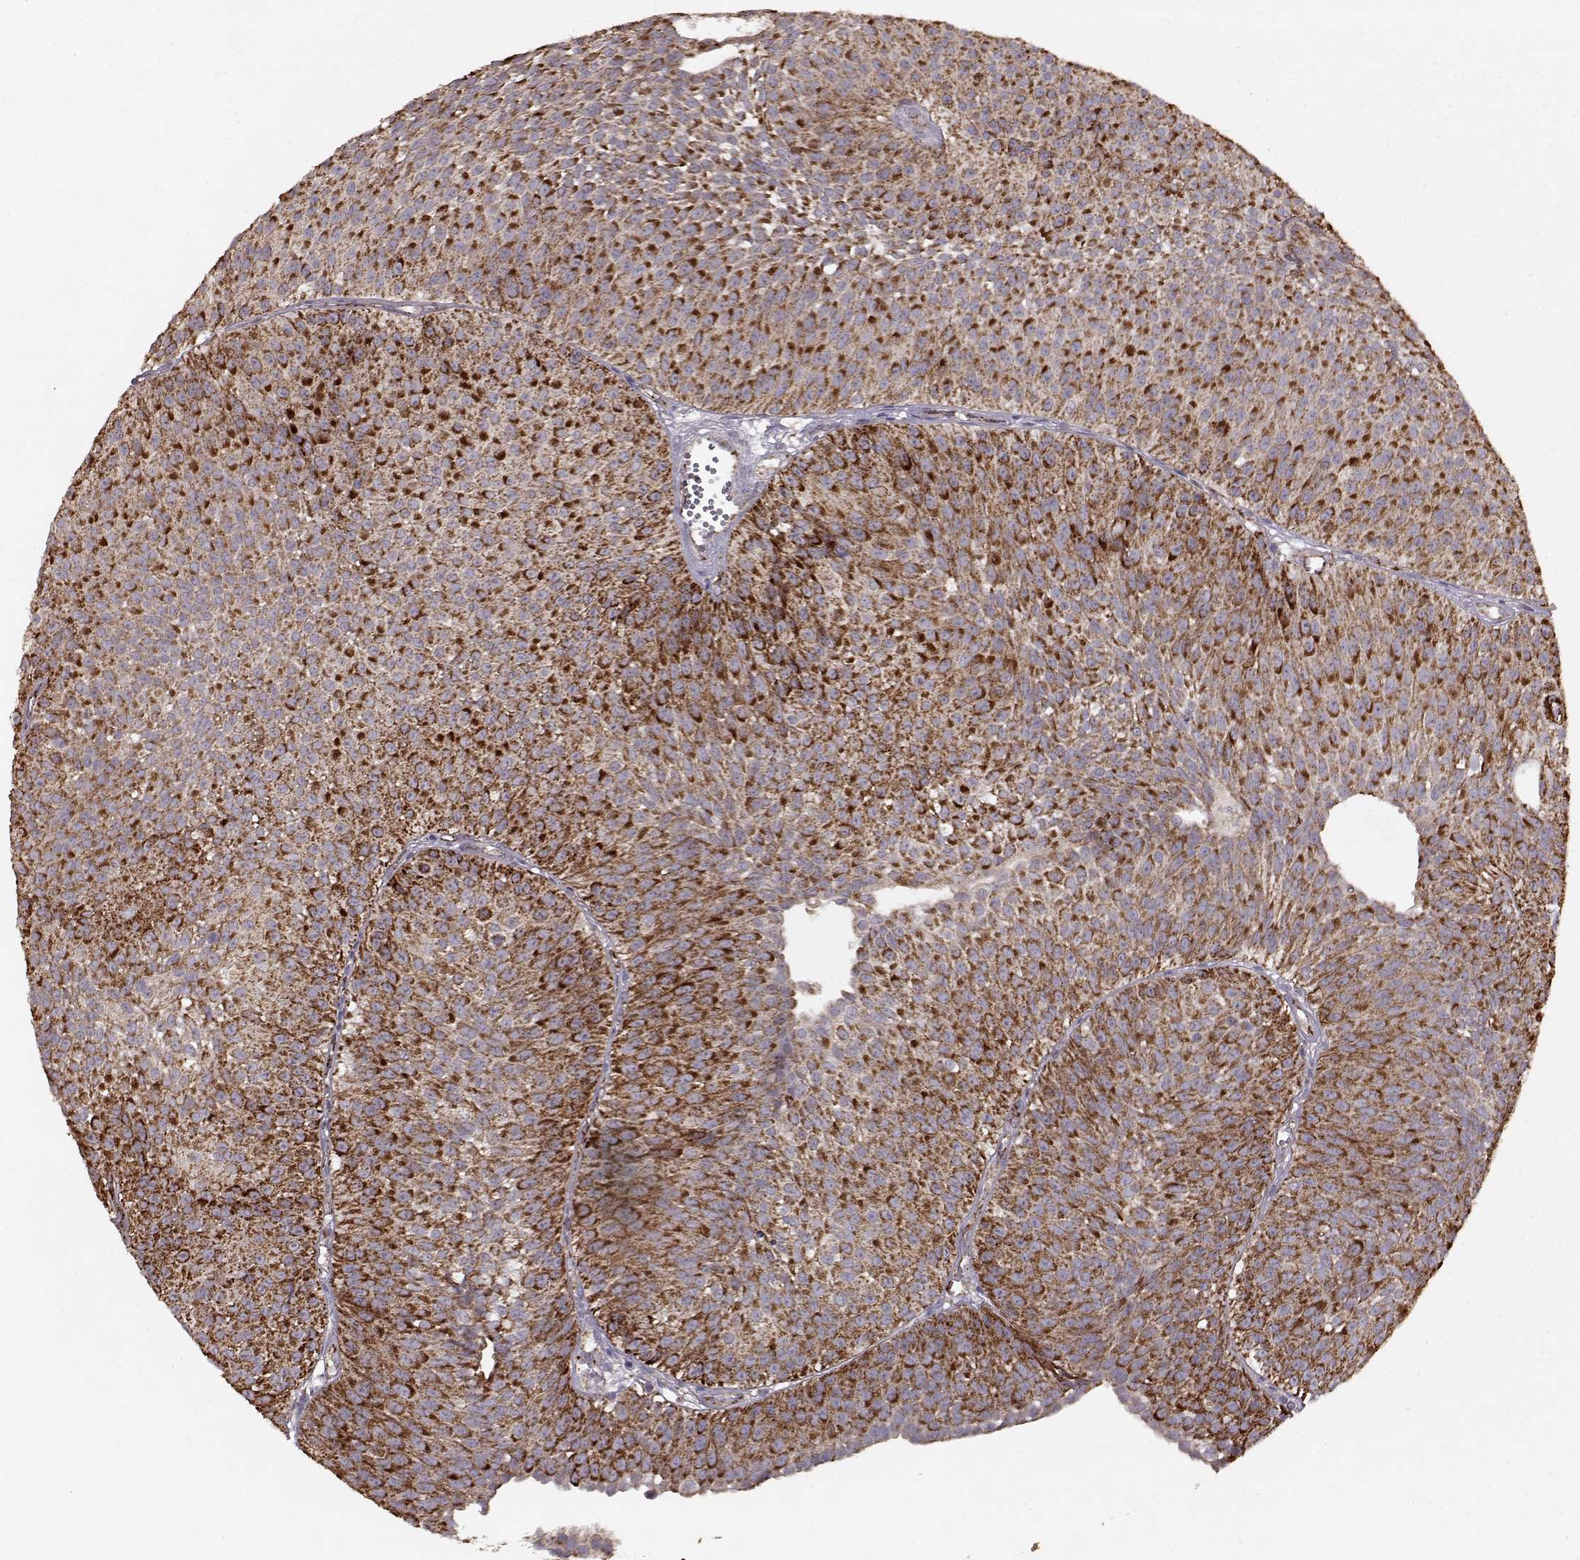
{"staining": {"intensity": "strong", "quantity": ">75%", "location": "cytoplasmic/membranous"}, "tissue": "urothelial cancer", "cell_type": "Tumor cells", "image_type": "cancer", "snomed": [{"axis": "morphology", "description": "Urothelial carcinoma, Low grade"}, {"axis": "topography", "description": "Urinary bladder"}], "caption": "Urothelial cancer stained with a protein marker exhibits strong staining in tumor cells.", "gene": "CMTM3", "patient": {"sex": "male", "age": 63}}